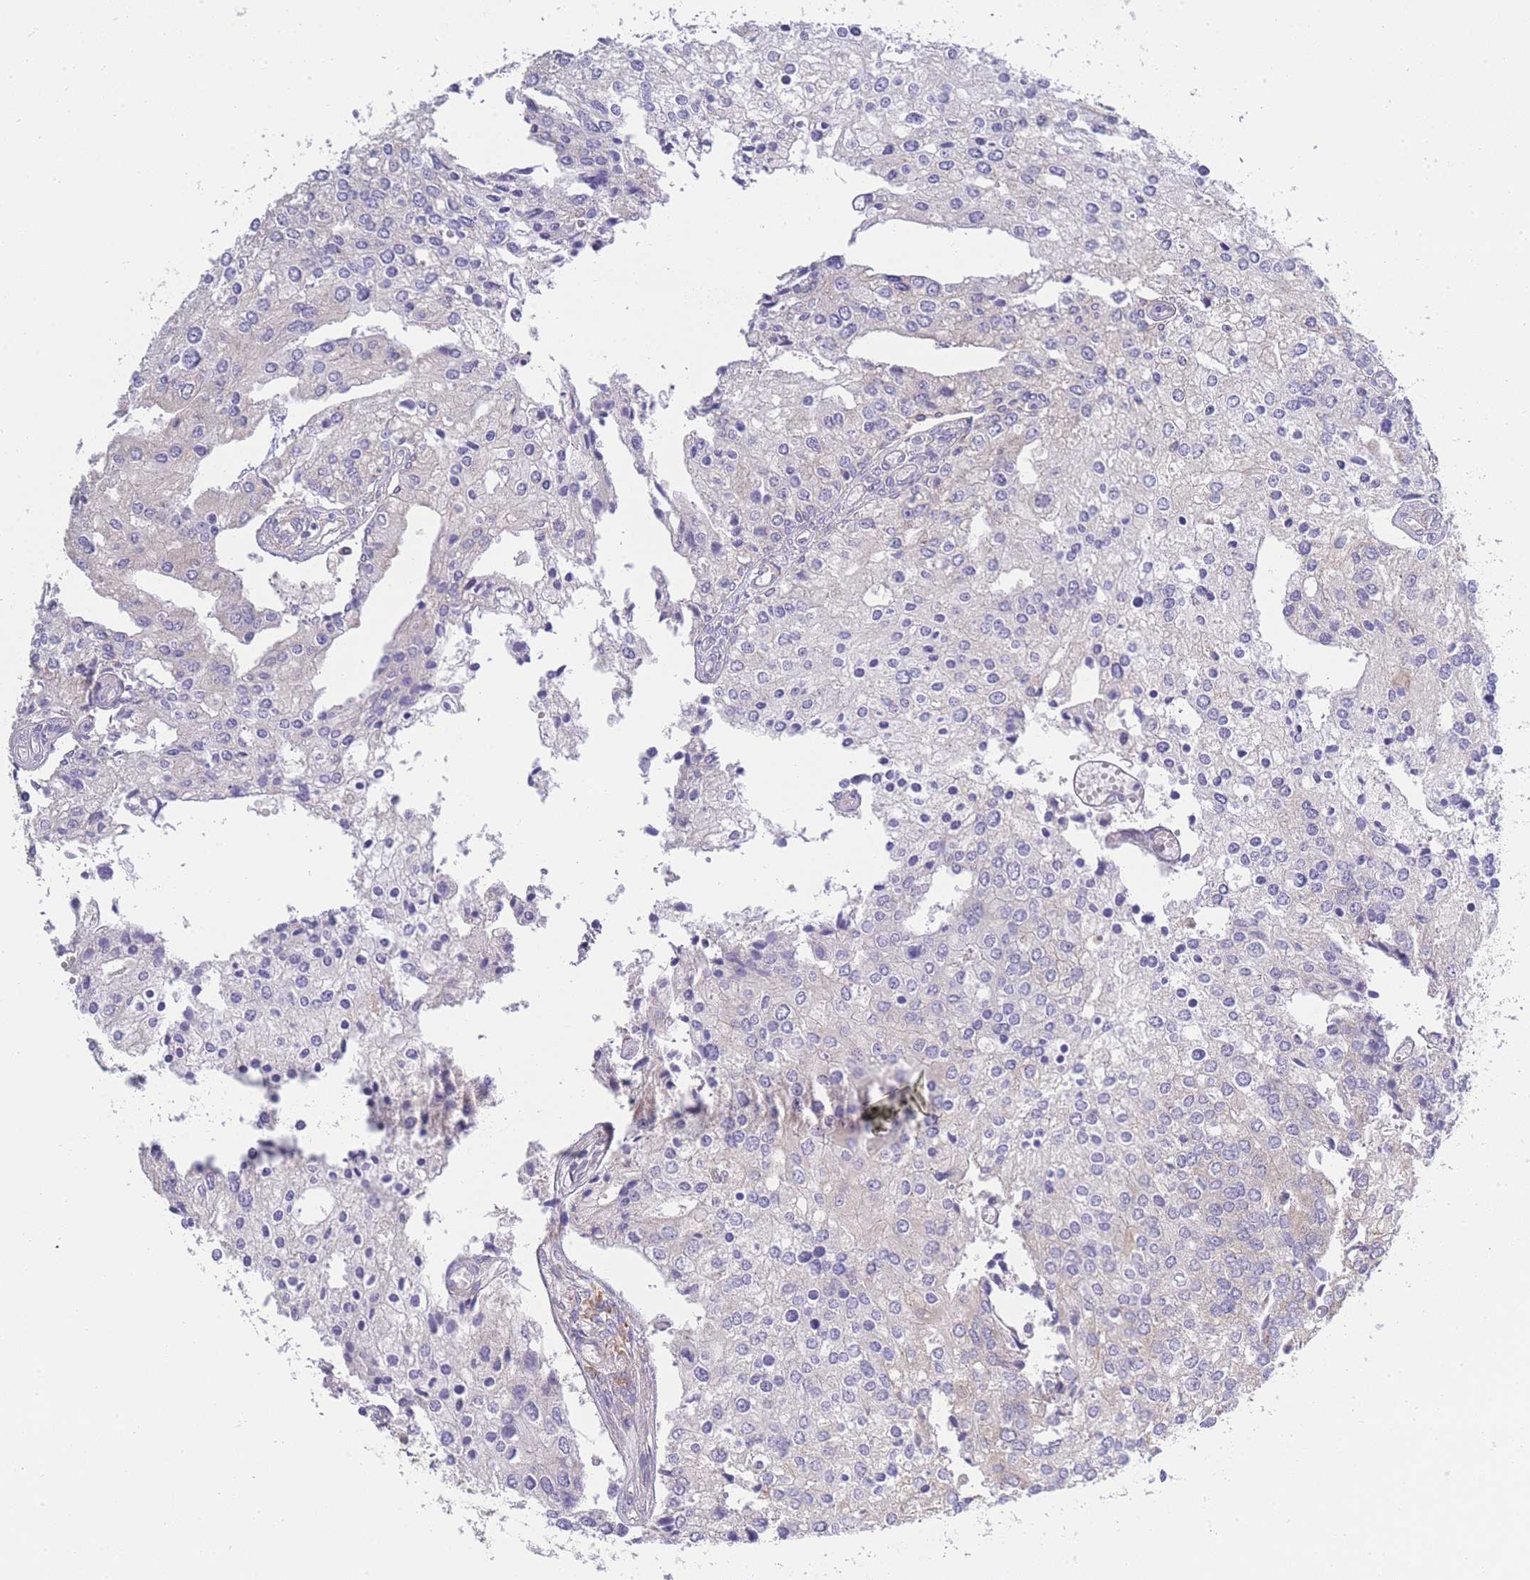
{"staining": {"intensity": "weak", "quantity": "<25%", "location": "cytoplasmic/membranous"}, "tissue": "prostate cancer", "cell_type": "Tumor cells", "image_type": "cancer", "snomed": [{"axis": "morphology", "description": "Adenocarcinoma, High grade"}, {"axis": "topography", "description": "Prostate"}], "caption": "Tumor cells show no significant expression in prostate cancer. (DAB (3,3'-diaminobenzidine) immunohistochemistry (IHC) with hematoxylin counter stain).", "gene": "BEX1", "patient": {"sex": "male", "age": 62}}